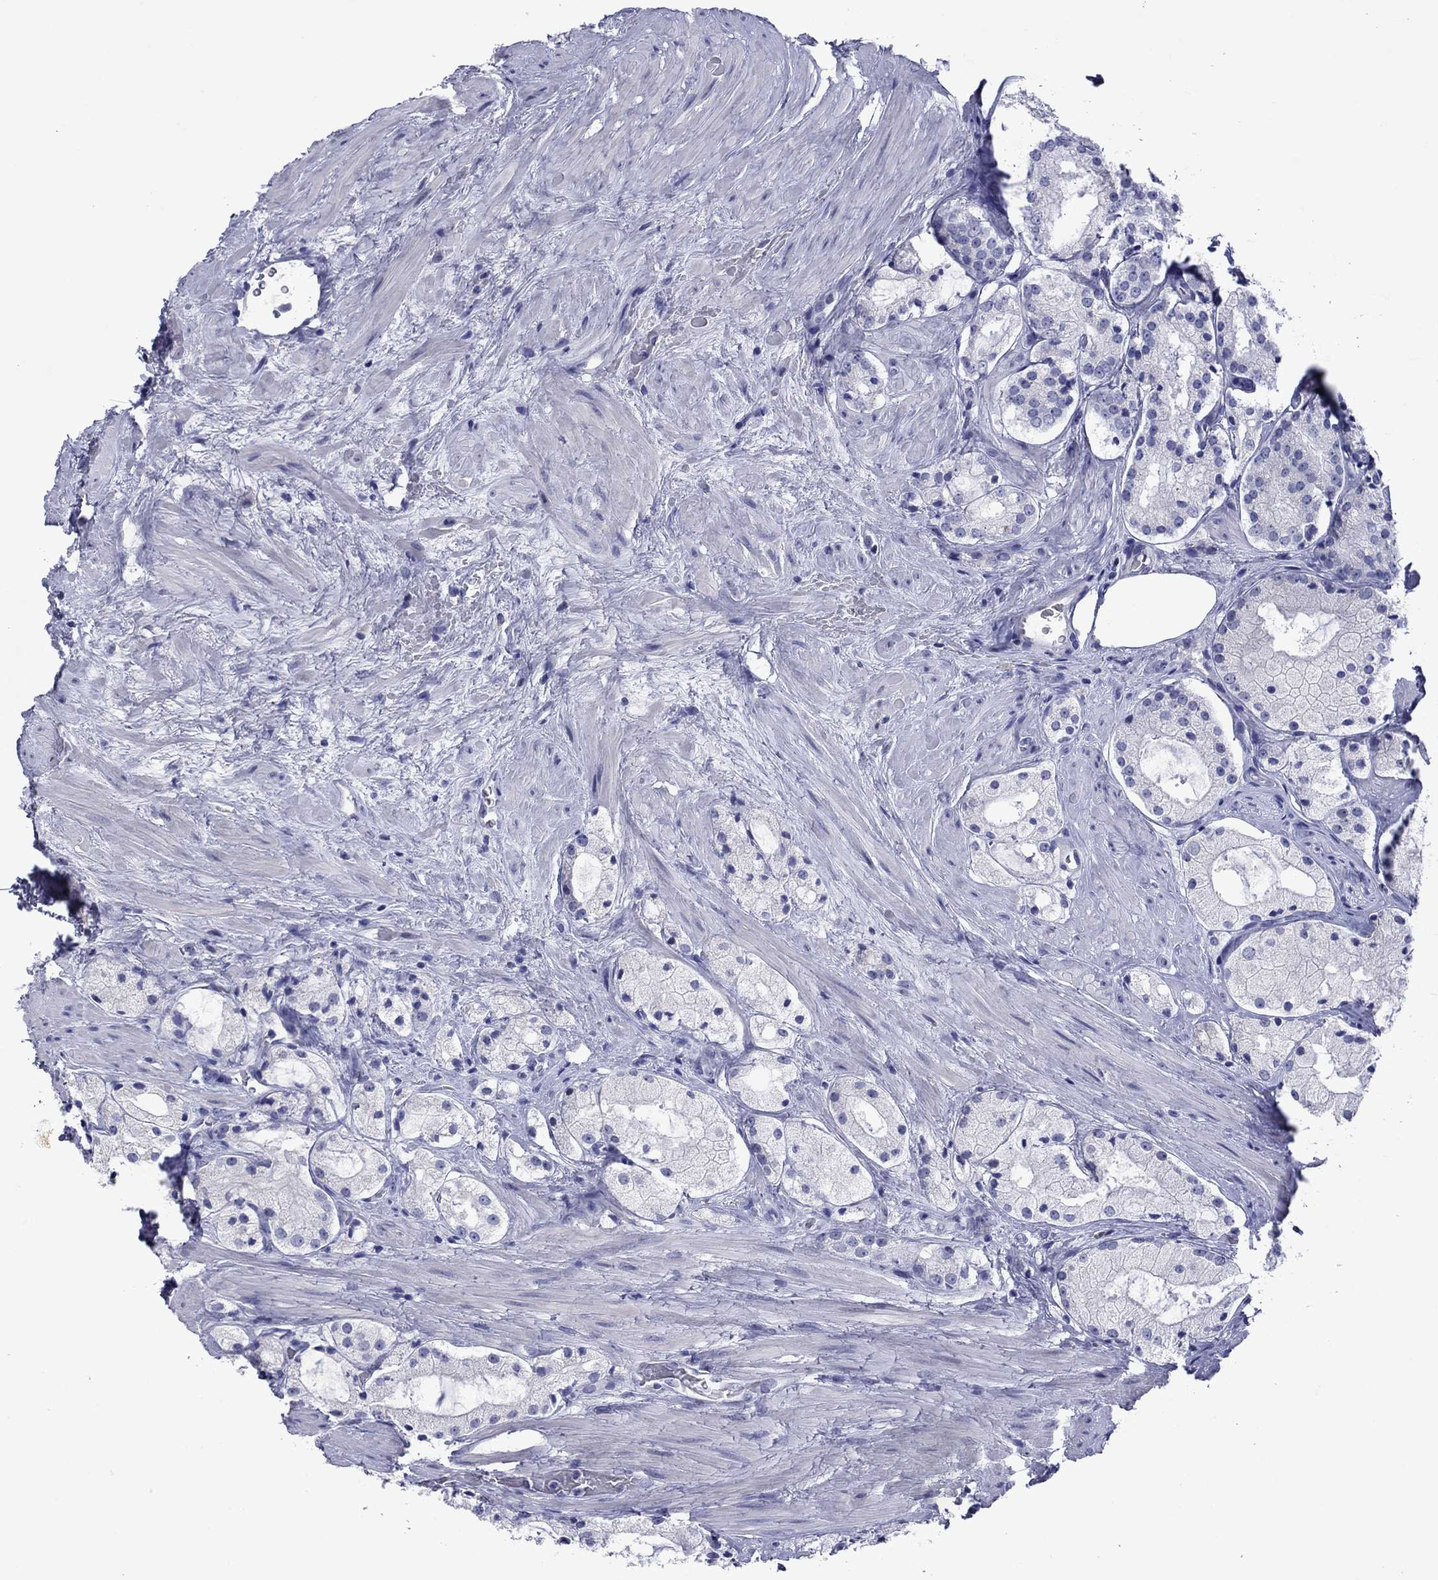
{"staining": {"intensity": "negative", "quantity": "none", "location": "none"}, "tissue": "prostate cancer", "cell_type": "Tumor cells", "image_type": "cancer", "snomed": [{"axis": "morphology", "description": "Adenocarcinoma, NOS"}, {"axis": "morphology", "description": "Adenocarcinoma, High grade"}, {"axis": "topography", "description": "Prostate"}], "caption": "This is an immunohistochemistry (IHC) micrograph of prostate cancer. There is no staining in tumor cells.", "gene": "PIWIL1", "patient": {"sex": "male", "age": 64}}